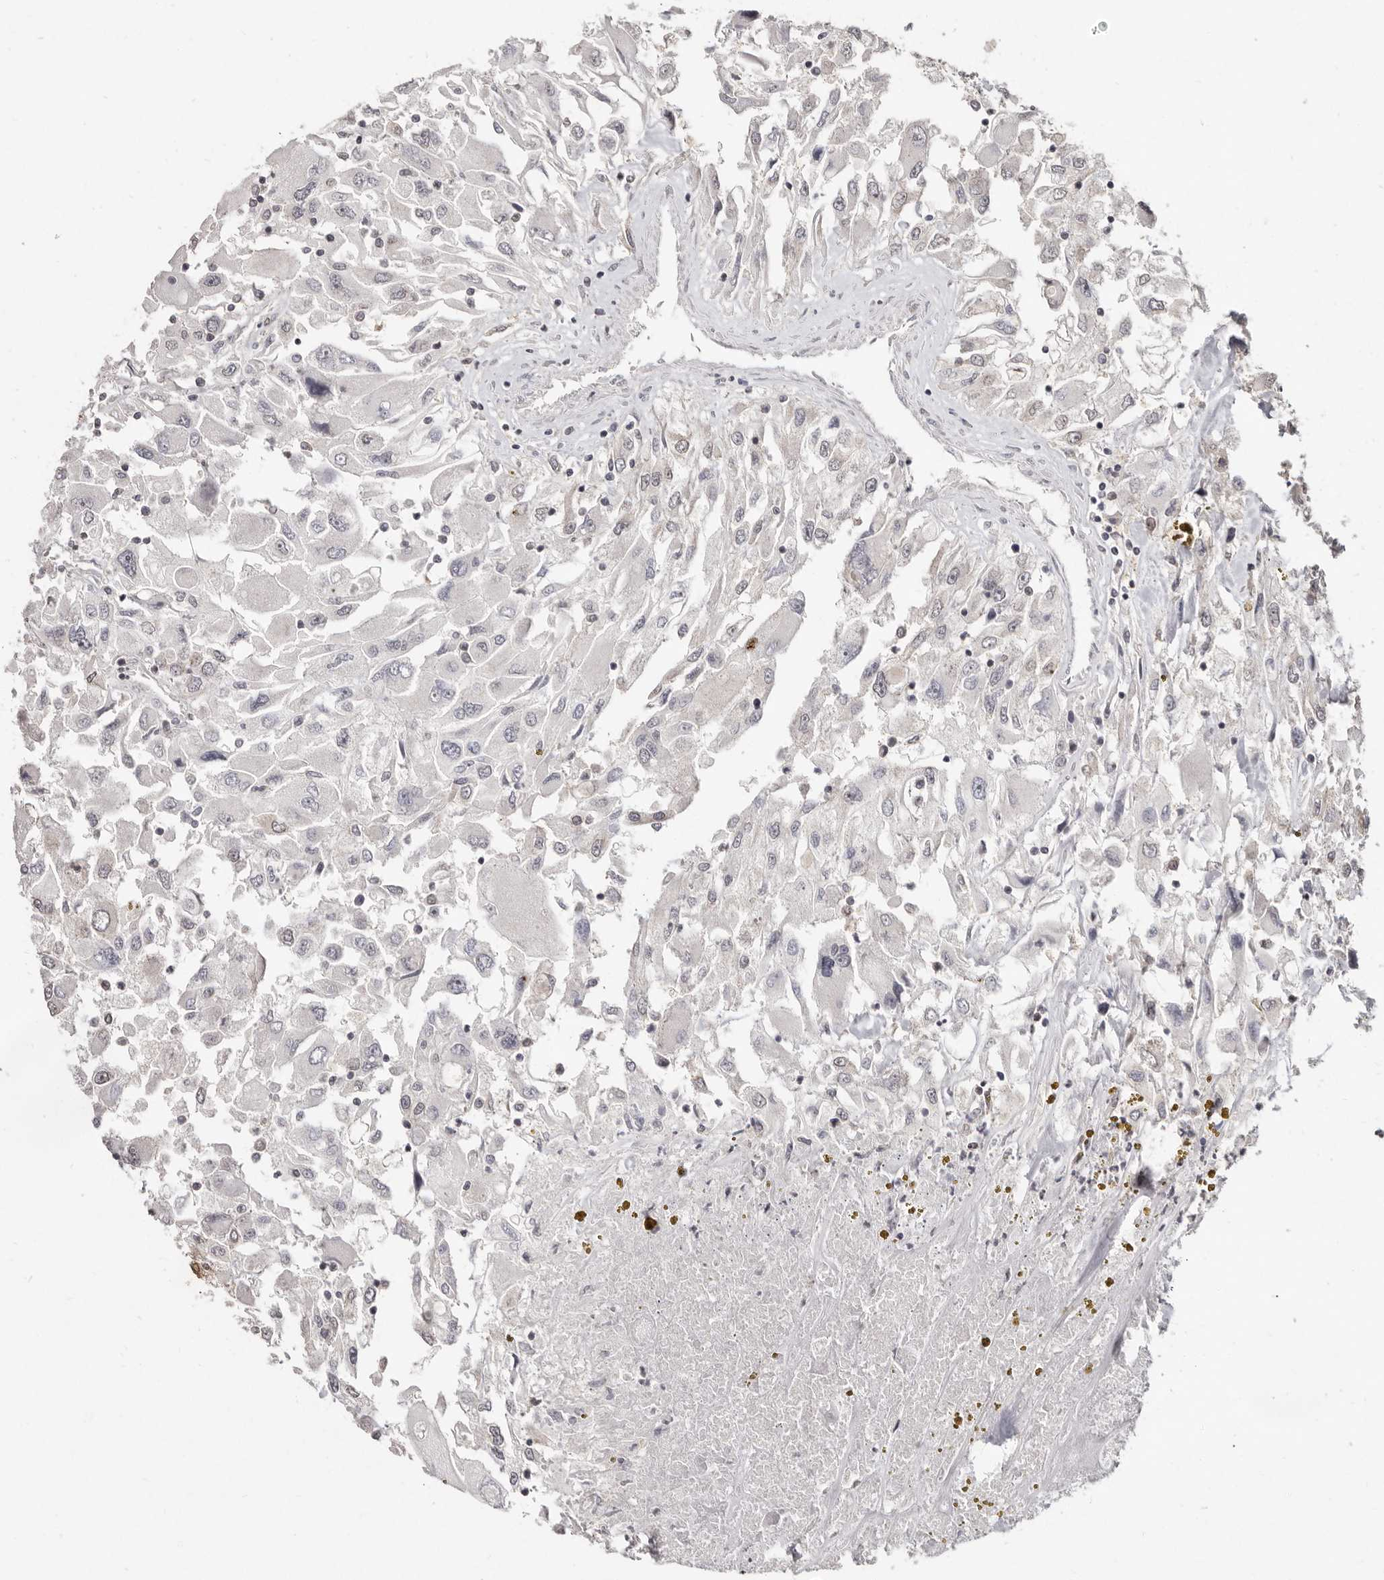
{"staining": {"intensity": "weak", "quantity": "<25%", "location": "nuclear"}, "tissue": "renal cancer", "cell_type": "Tumor cells", "image_type": "cancer", "snomed": [{"axis": "morphology", "description": "Adenocarcinoma, NOS"}, {"axis": "topography", "description": "Kidney"}], "caption": "Histopathology image shows no significant protein positivity in tumor cells of renal adenocarcinoma. (DAB IHC with hematoxylin counter stain).", "gene": "LINGO2", "patient": {"sex": "female", "age": 52}}